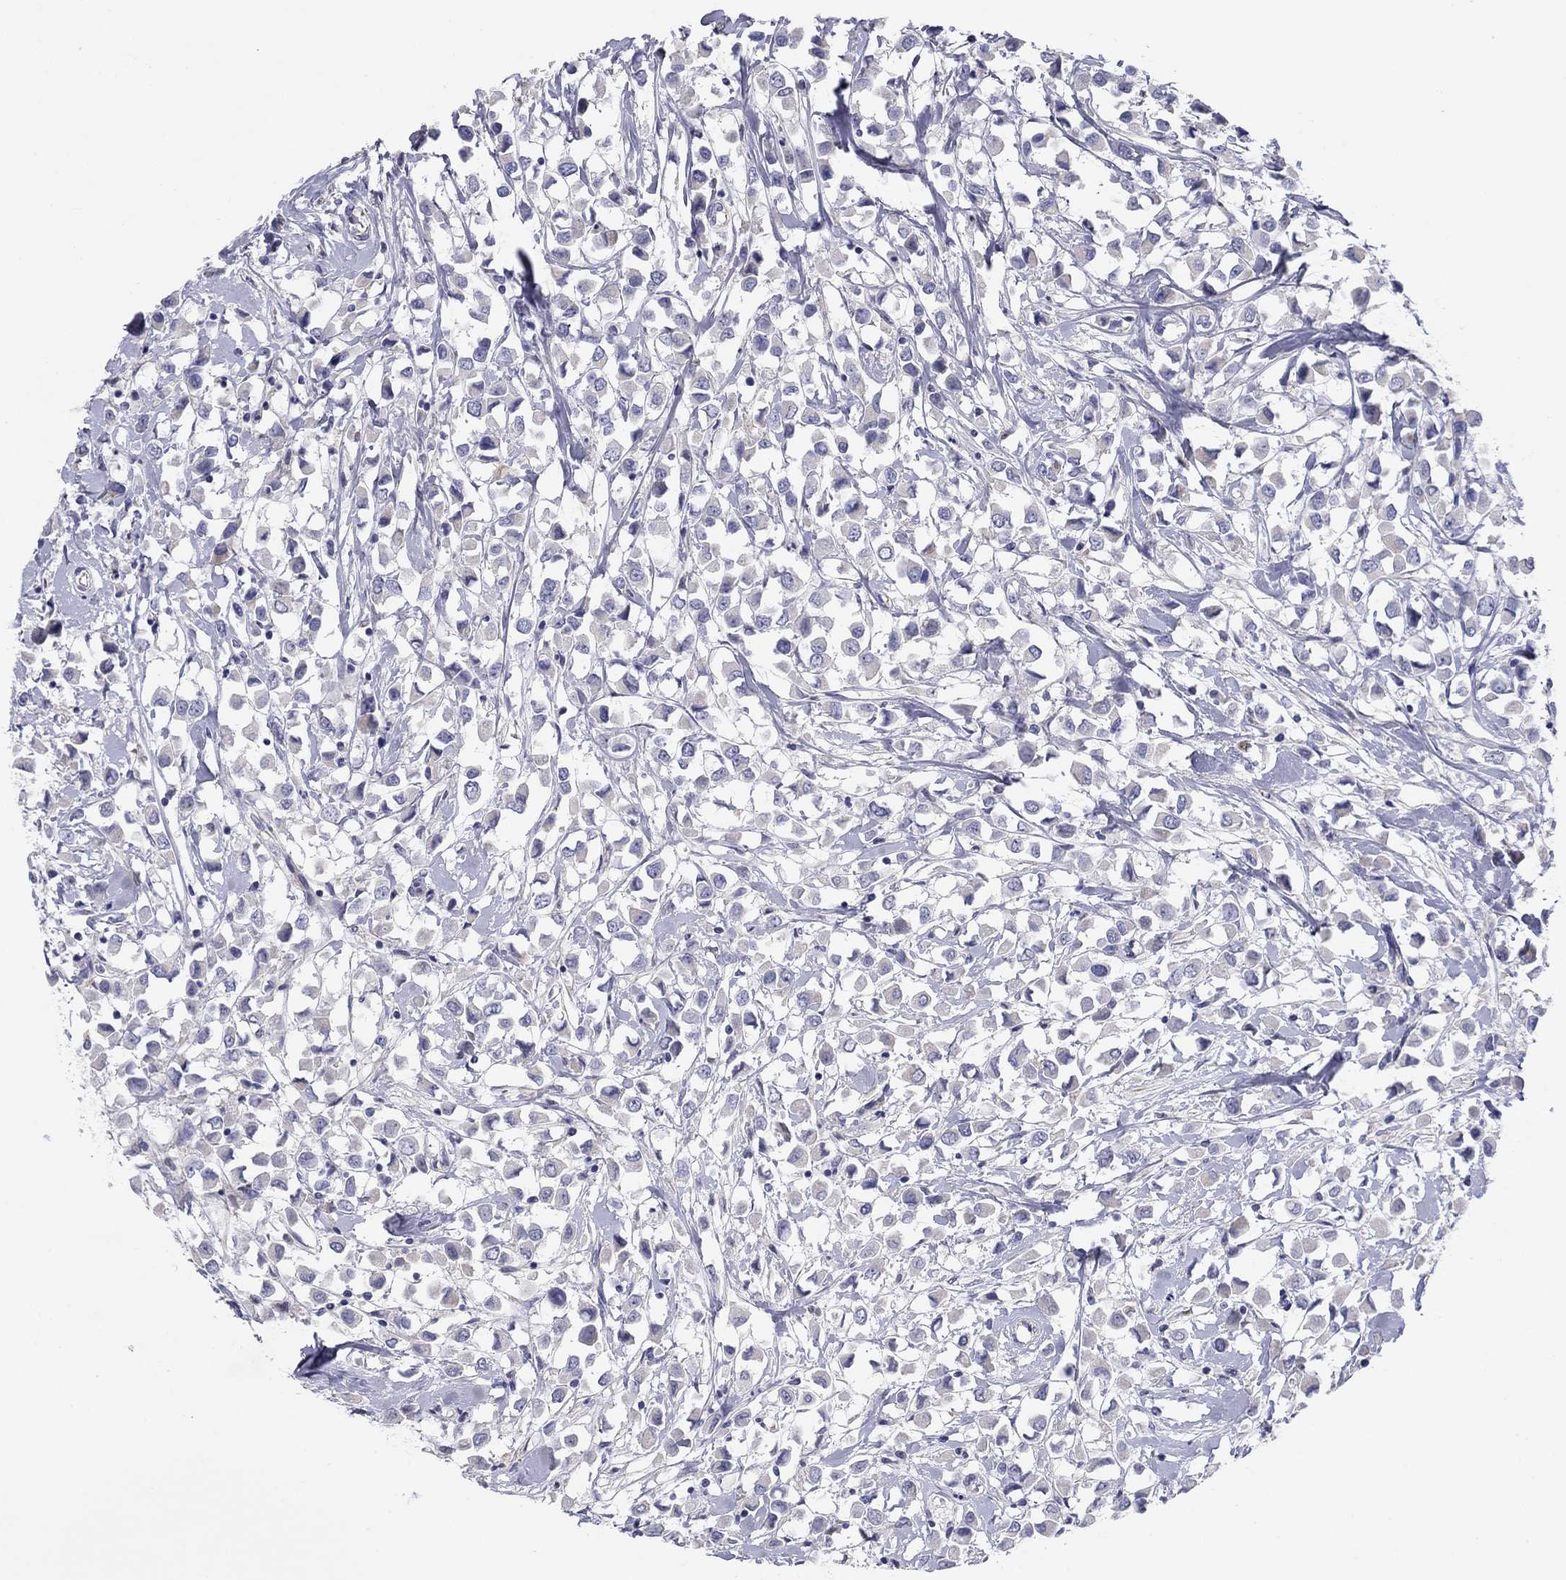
{"staining": {"intensity": "negative", "quantity": "none", "location": "none"}, "tissue": "breast cancer", "cell_type": "Tumor cells", "image_type": "cancer", "snomed": [{"axis": "morphology", "description": "Duct carcinoma"}, {"axis": "topography", "description": "Breast"}], "caption": "Tumor cells are negative for brown protein staining in breast cancer. The staining is performed using DAB (3,3'-diaminobenzidine) brown chromogen with nuclei counter-stained in using hematoxylin.", "gene": "SEPTIN3", "patient": {"sex": "female", "age": 61}}